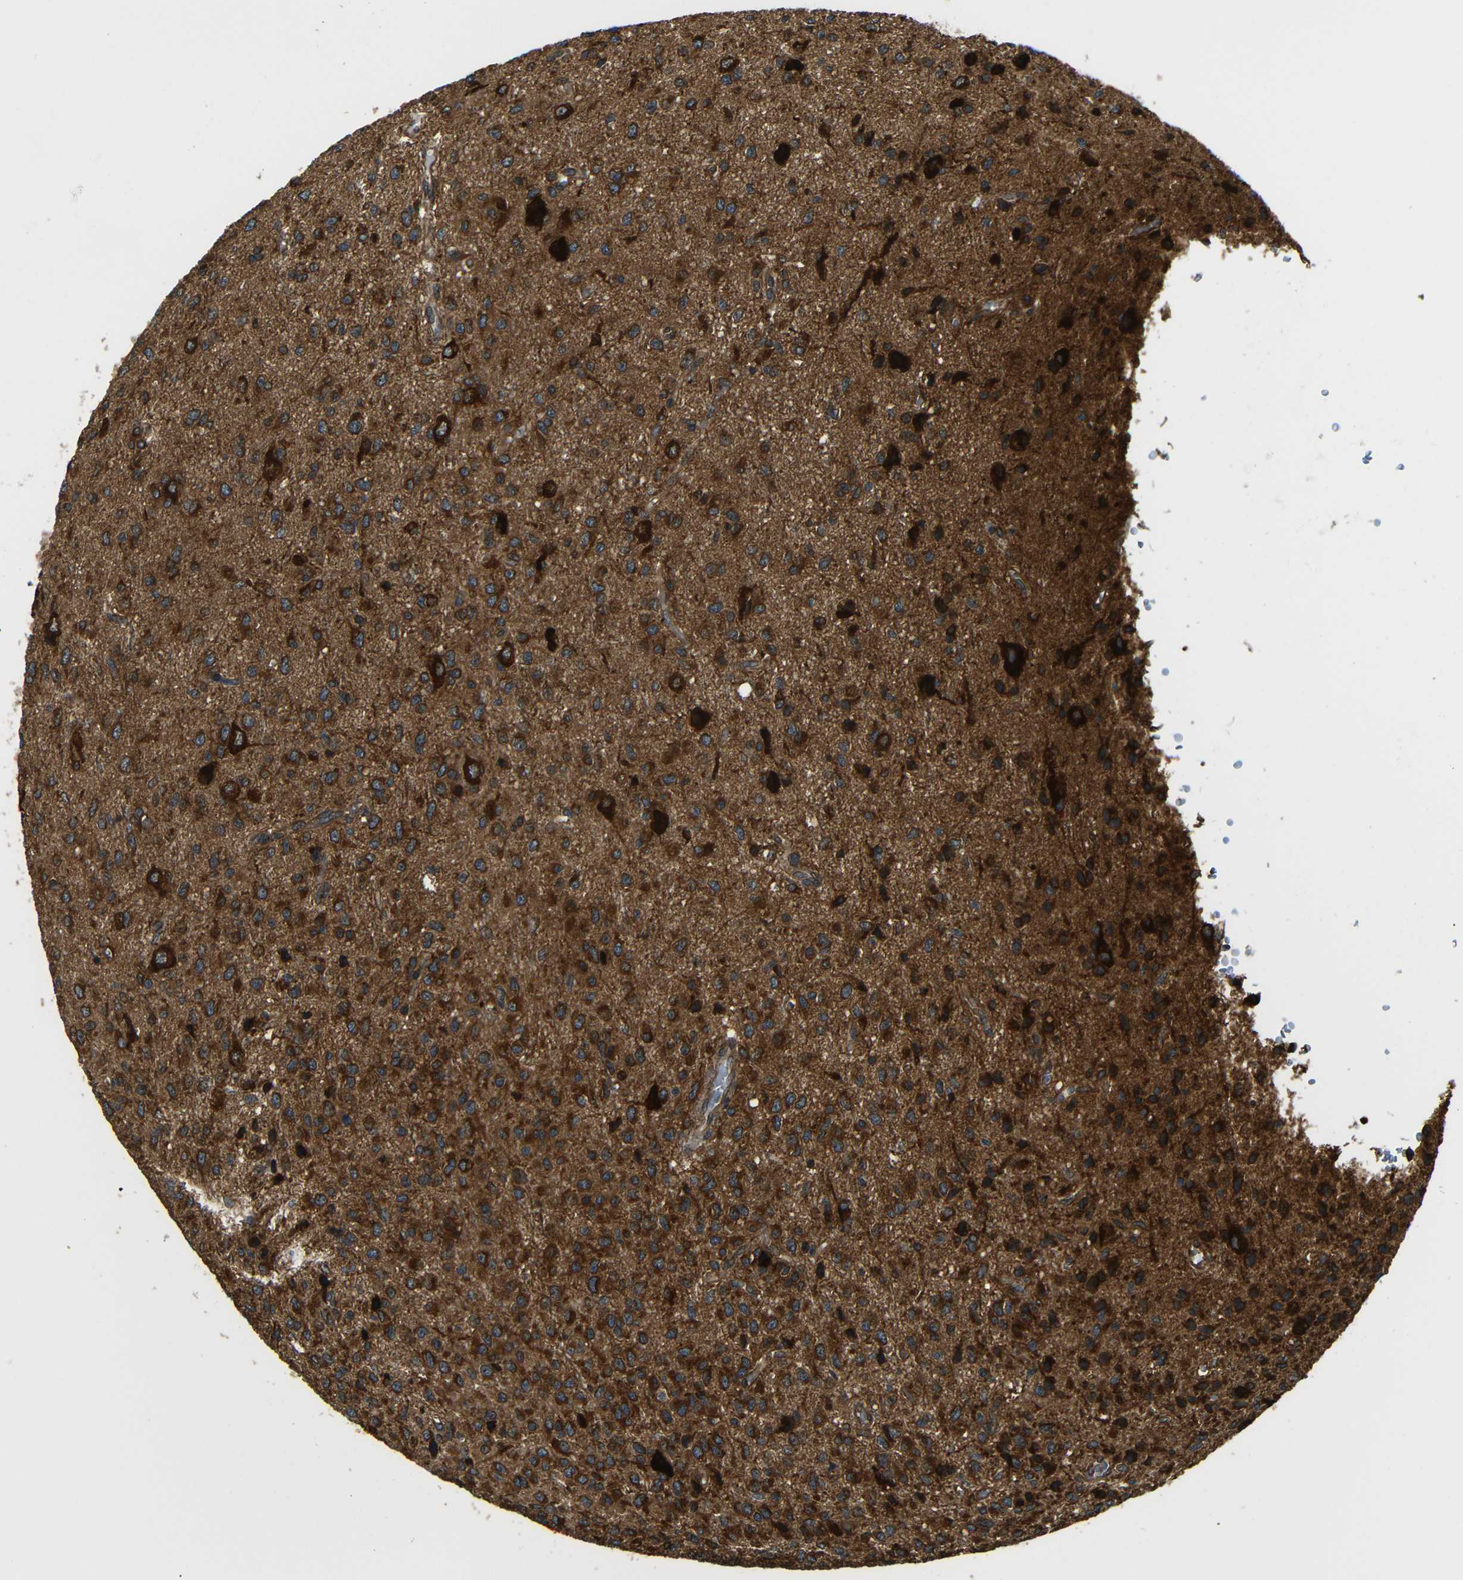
{"staining": {"intensity": "strong", "quantity": ">75%", "location": "cytoplasmic/membranous"}, "tissue": "glioma", "cell_type": "Tumor cells", "image_type": "cancer", "snomed": [{"axis": "morphology", "description": "Glioma, malignant, High grade"}, {"axis": "topography", "description": "pancreas cauda"}], "caption": "Immunohistochemistry (IHC) of malignant high-grade glioma exhibits high levels of strong cytoplasmic/membranous expression in about >75% of tumor cells.", "gene": "VAPB", "patient": {"sex": "male", "age": 60}}